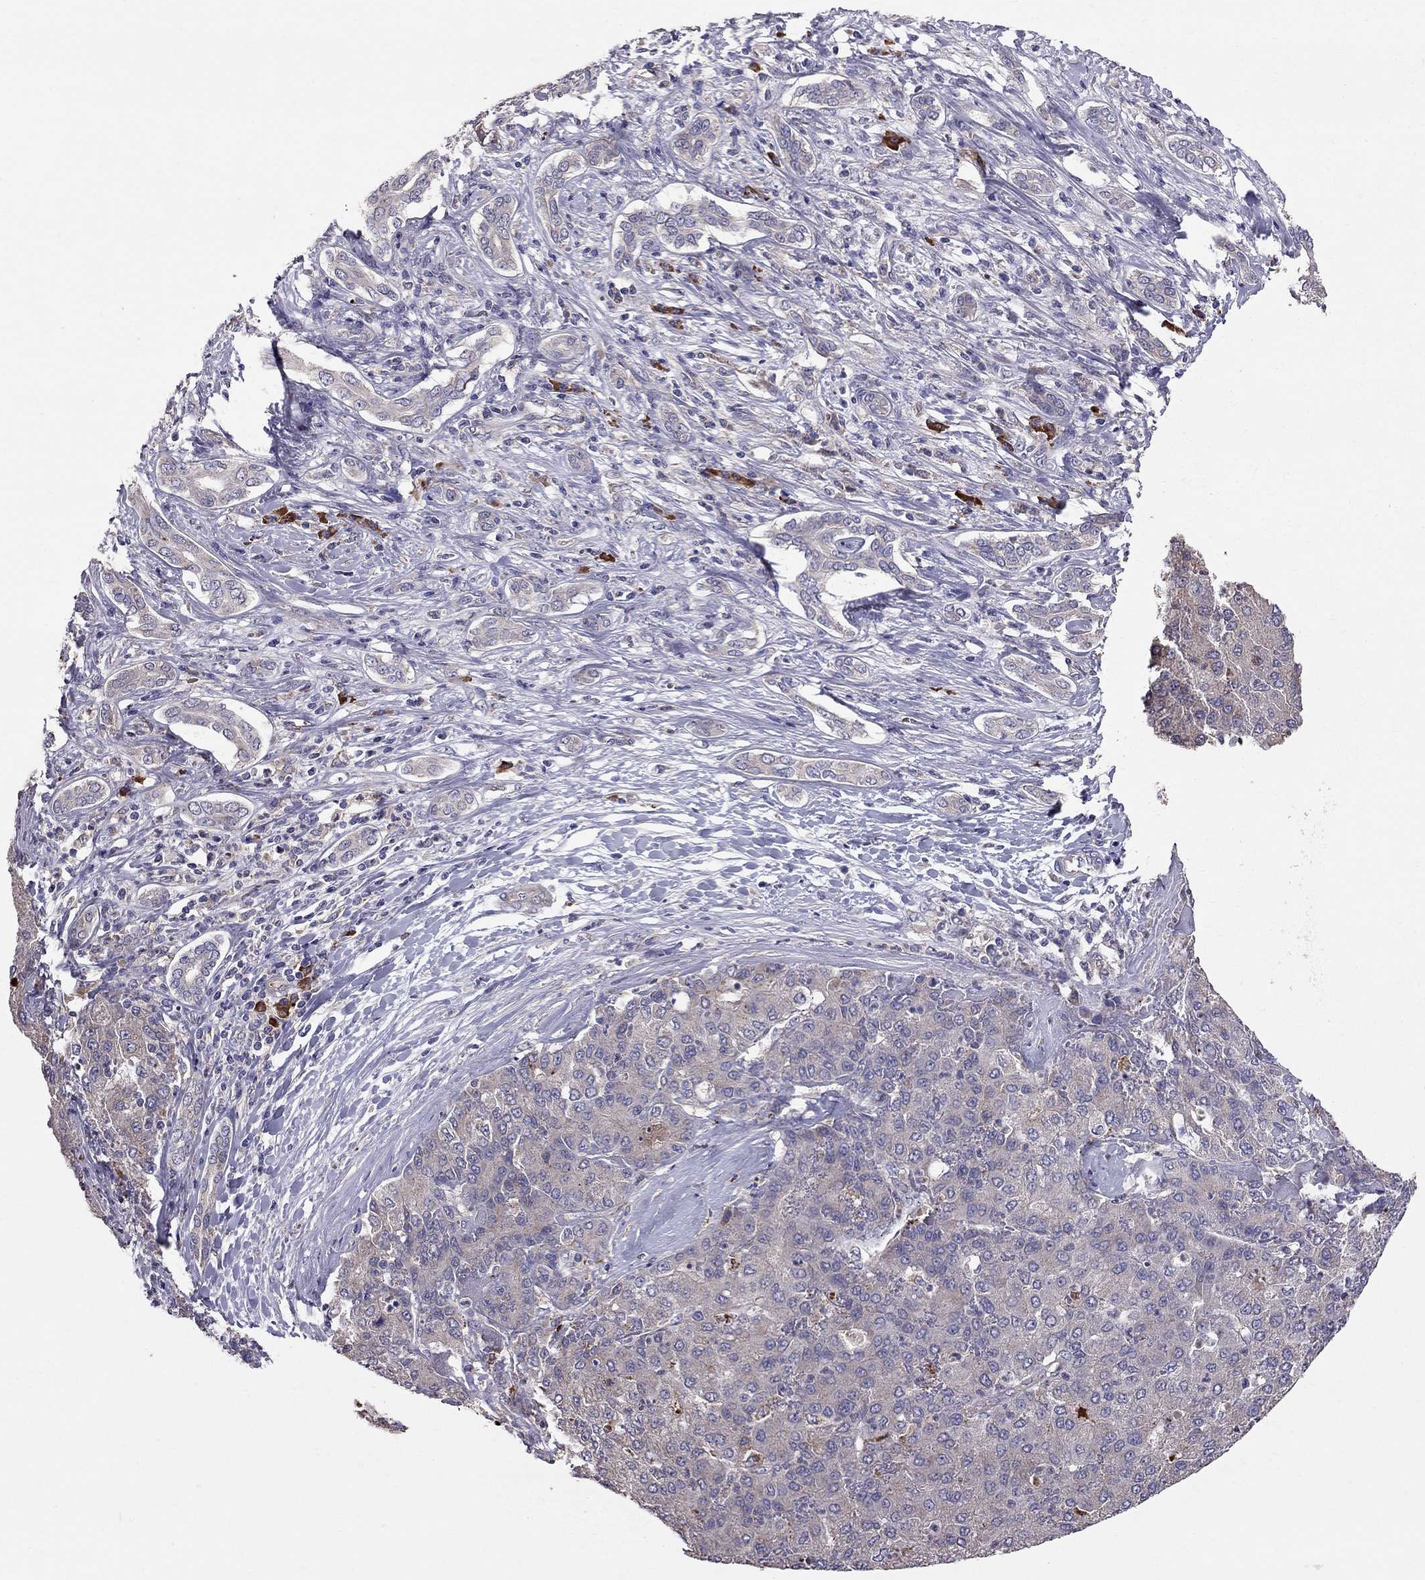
{"staining": {"intensity": "weak", "quantity": "<25%", "location": "cytoplasmic/membranous"}, "tissue": "liver cancer", "cell_type": "Tumor cells", "image_type": "cancer", "snomed": [{"axis": "morphology", "description": "Carcinoma, Hepatocellular, NOS"}, {"axis": "topography", "description": "Liver"}], "caption": "The histopathology image shows no staining of tumor cells in hepatocellular carcinoma (liver). (Brightfield microscopy of DAB immunohistochemistry at high magnification).", "gene": "PIK3CG", "patient": {"sex": "male", "age": 65}}